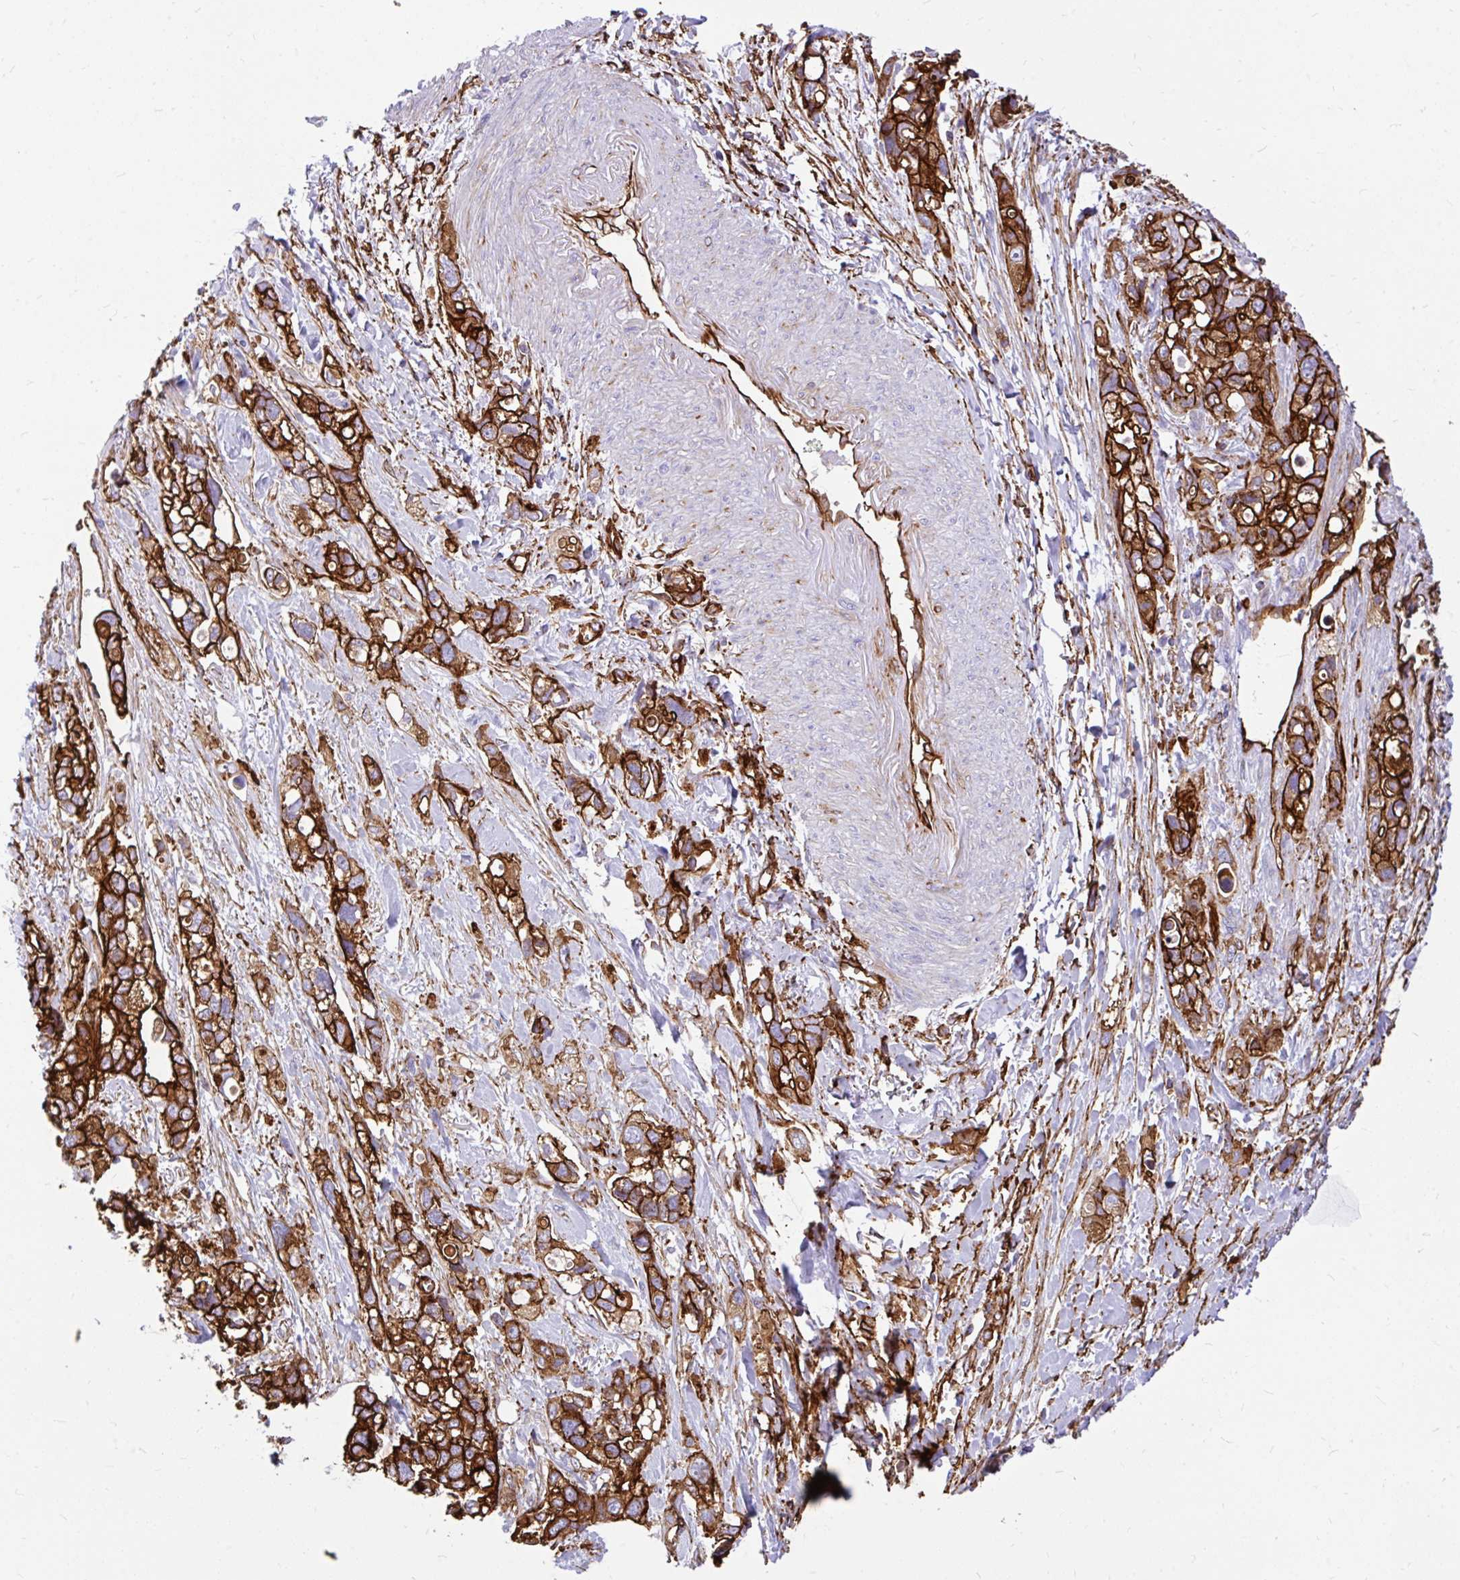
{"staining": {"intensity": "strong", "quantity": ">75%", "location": "cytoplasmic/membranous"}, "tissue": "stomach cancer", "cell_type": "Tumor cells", "image_type": "cancer", "snomed": [{"axis": "morphology", "description": "Adenocarcinoma, NOS"}, {"axis": "topography", "description": "Stomach, upper"}], "caption": "Brown immunohistochemical staining in human stomach cancer (adenocarcinoma) demonstrates strong cytoplasmic/membranous positivity in about >75% of tumor cells. (DAB (3,3'-diaminobenzidine) IHC, brown staining for protein, blue staining for nuclei).", "gene": "MAP1LC3B", "patient": {"sex": "female", "age": 81}}